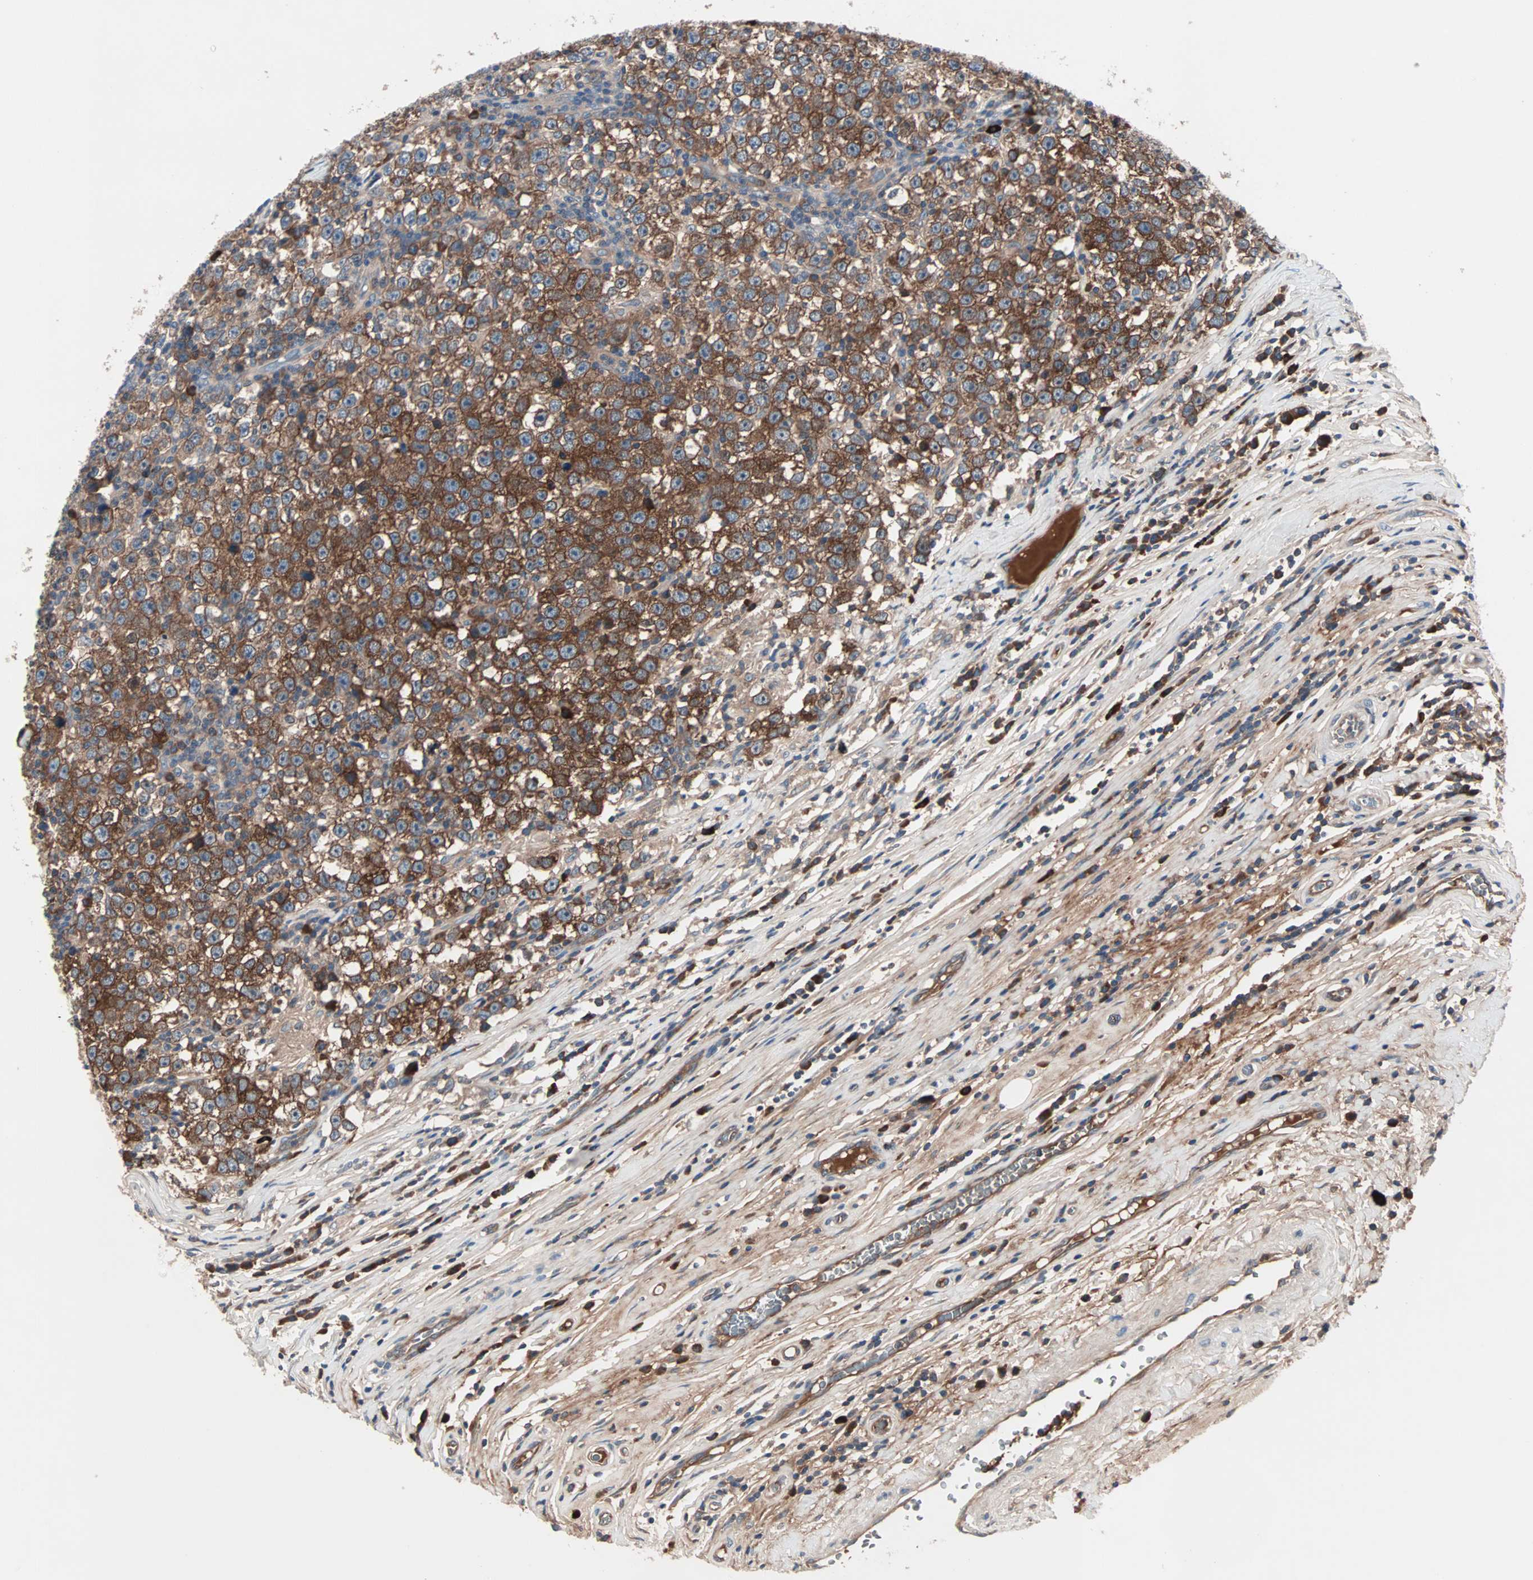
{"staining": {"intensity": "strong", "quantity": ">75%", "location": "cytoplasmic/membranous"}, "tissue": "testis cancer", "cell_type": "Tumor cells", "image_type": "cancer", "snomed": [{"axis": "morphology", "description": "Seminoma, NOS"}, {"axis": "topography", "description": "Testis"}], "caption": "A brown stain labels strong cytoplasmic/membranous positivity of a protein in human testis cancer (seminoma) tumor cells.", "gene": "CAD", "patient": {"sex": "male", "age": 43}}